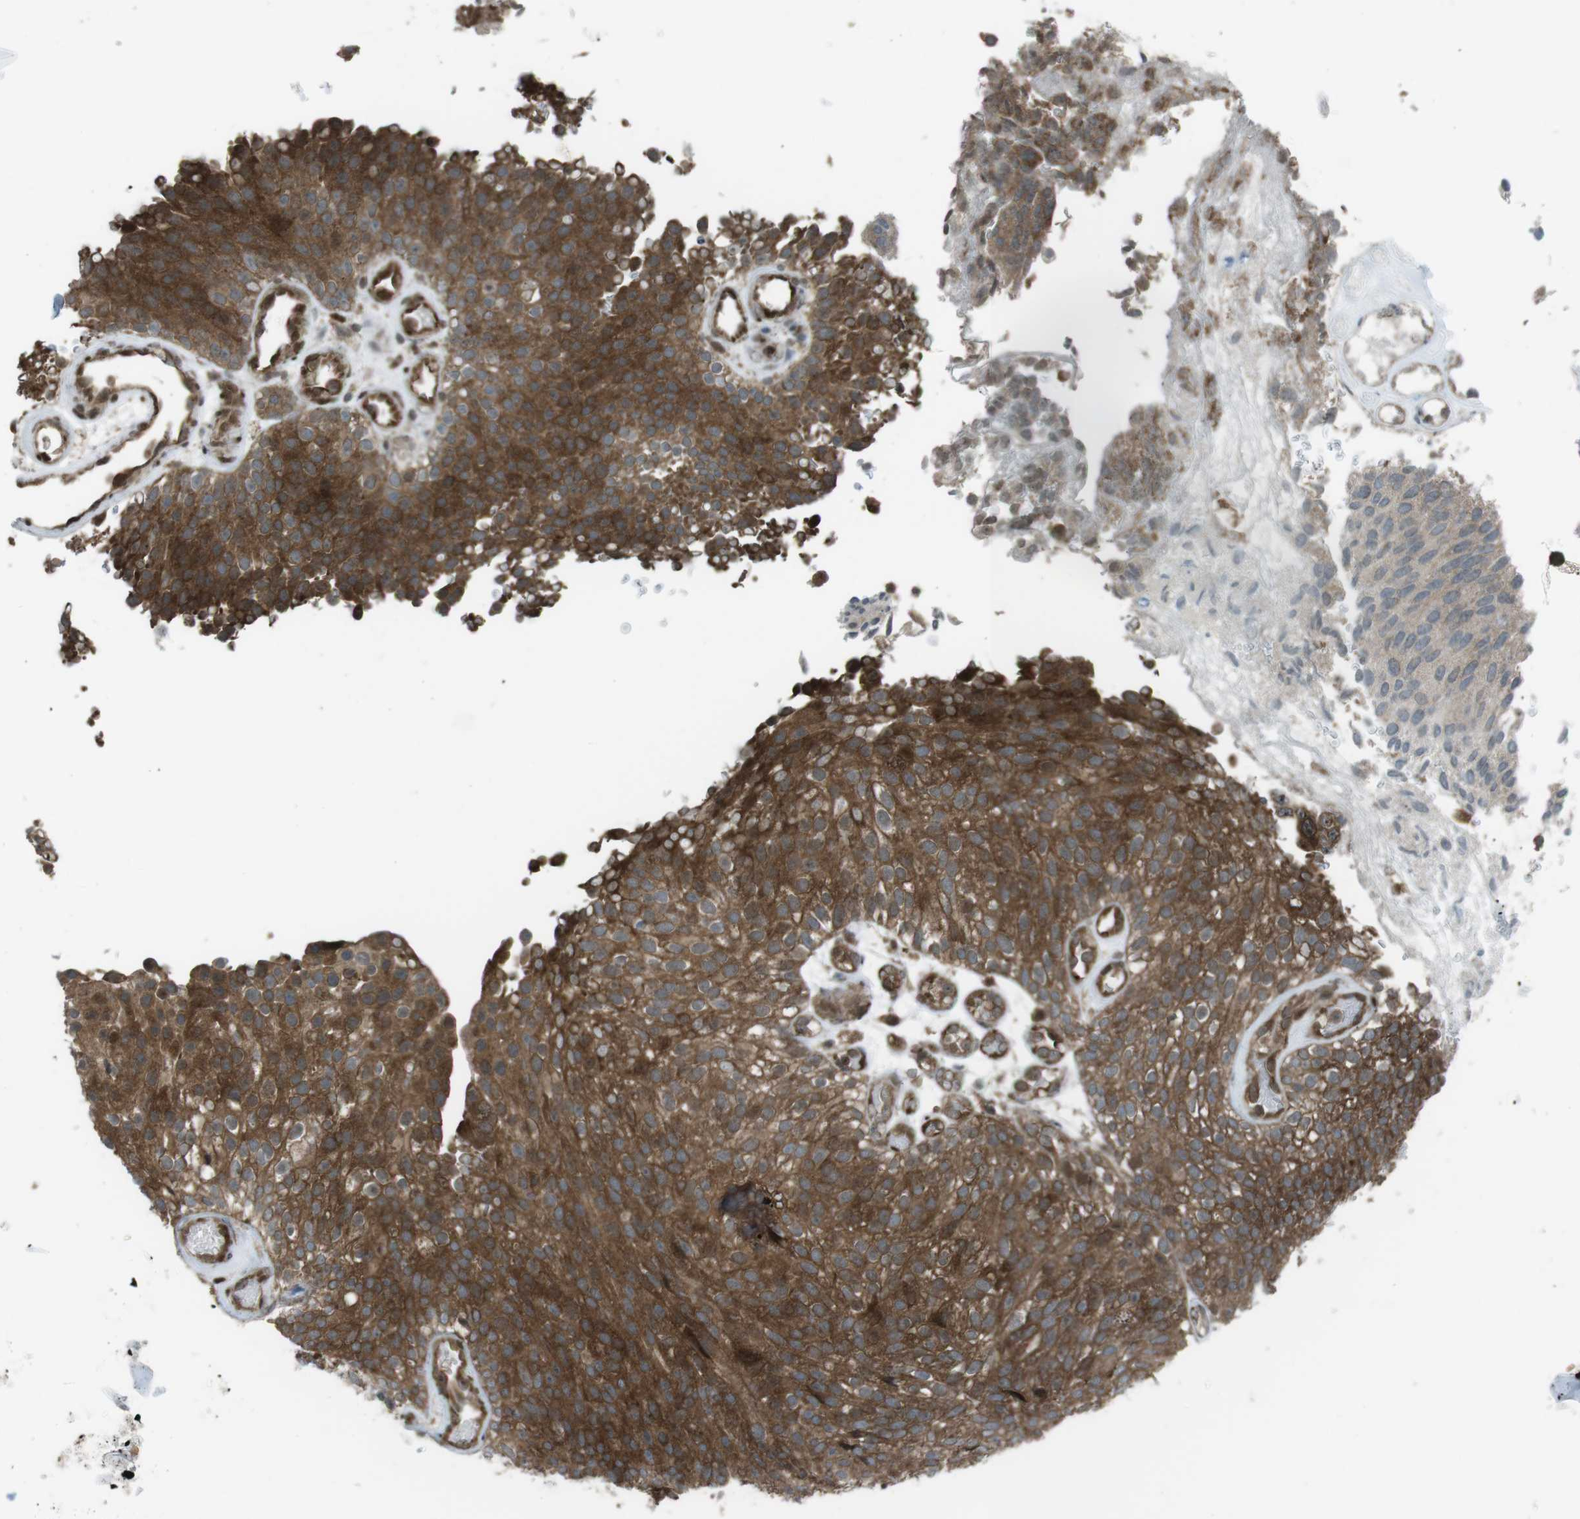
{"staining": {"intensity": "moderate", "quantity": ">75%", "location": "cytoplasmic/membranous"}, "tissue": "urothelial cancer", "cell_type": "Tumor cells", "image_type": "cancer", "snomed": [{"axis": "morphology", "description": "Urothelial carcinoma, Low grade"}, {"axis": "topography", "description": "Urinary bladder"}], "caption": "Urothelial carcinoma (low-grade) tissue demonstrates moderate cytoplasmic/membranous positivity in about >75% of tumor cells (DAB IHC with brightfield microscopy, high magnification).", "gene": "CSNK1D", "patient": {"sex": "male", "age": 78}}